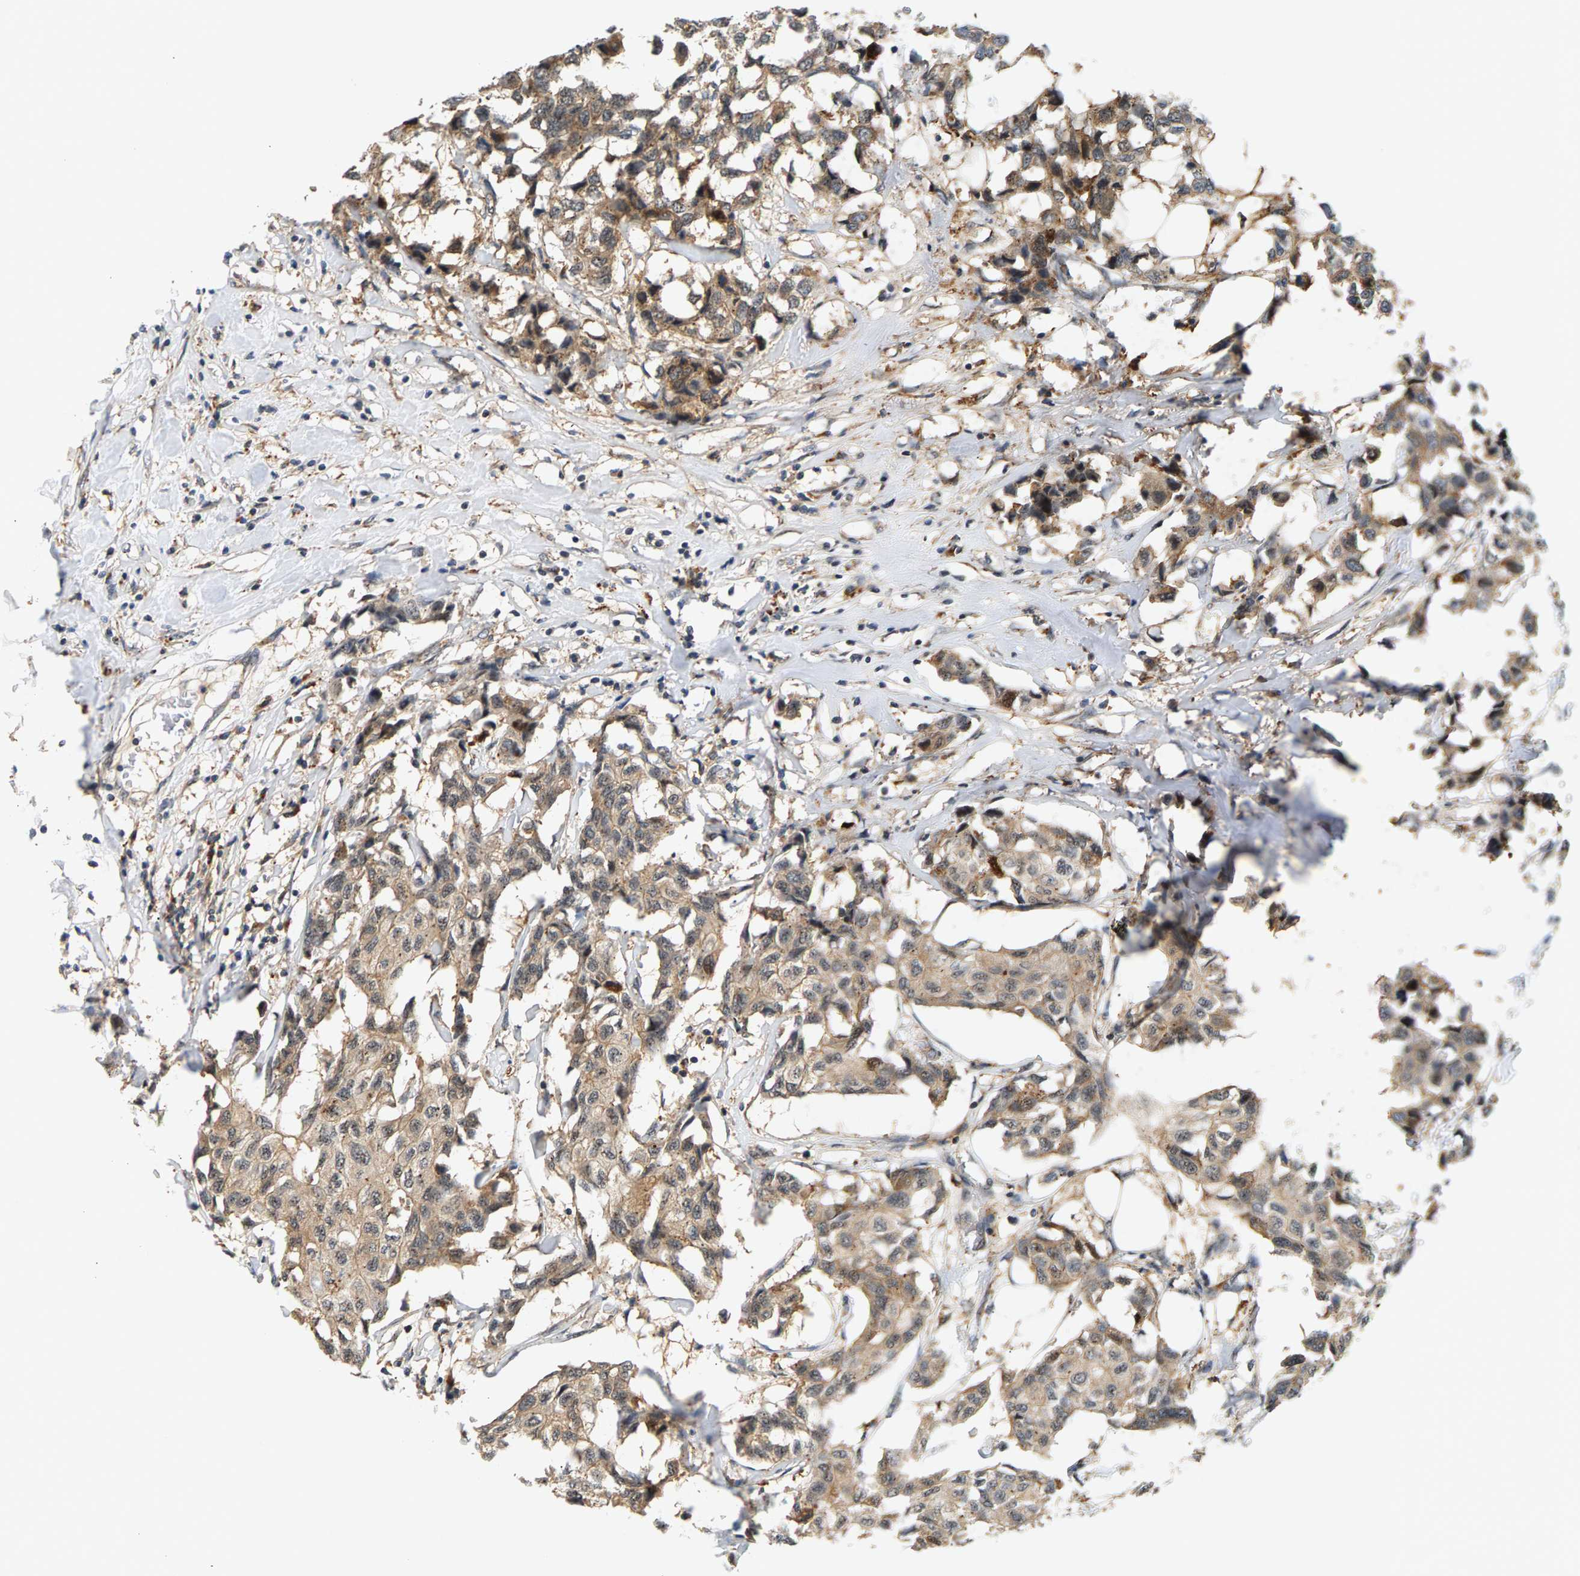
{"staining": {"intensity": "moderate", "quantity": ">75%", "location": "cytoplasmic/membranous"}, "tissue": "breast cancer", "cell_type": "Tumor cells", "image_type": "cancer", "snomed": [{"axis": "morphology", "description": "Duct carcinoma"}, {"axis": "topography", "description": "Breast"}], "caption": "DAB immunohistochemical staining of breast cancer (infiltrating ductal carcinoma) exhibits moderate cytoplasmic/membranous protein positivity in approximately >75% of tumor cells. The staining was performed using DAB (3,3'-diaminobenzidine) to visualize the protein expression in brown, while the nuclei were stained in blue with hematoxylin (Magnification: 20x).", "gene": "MAP2K5", "patient": {"sex": "female", "age": 80}}